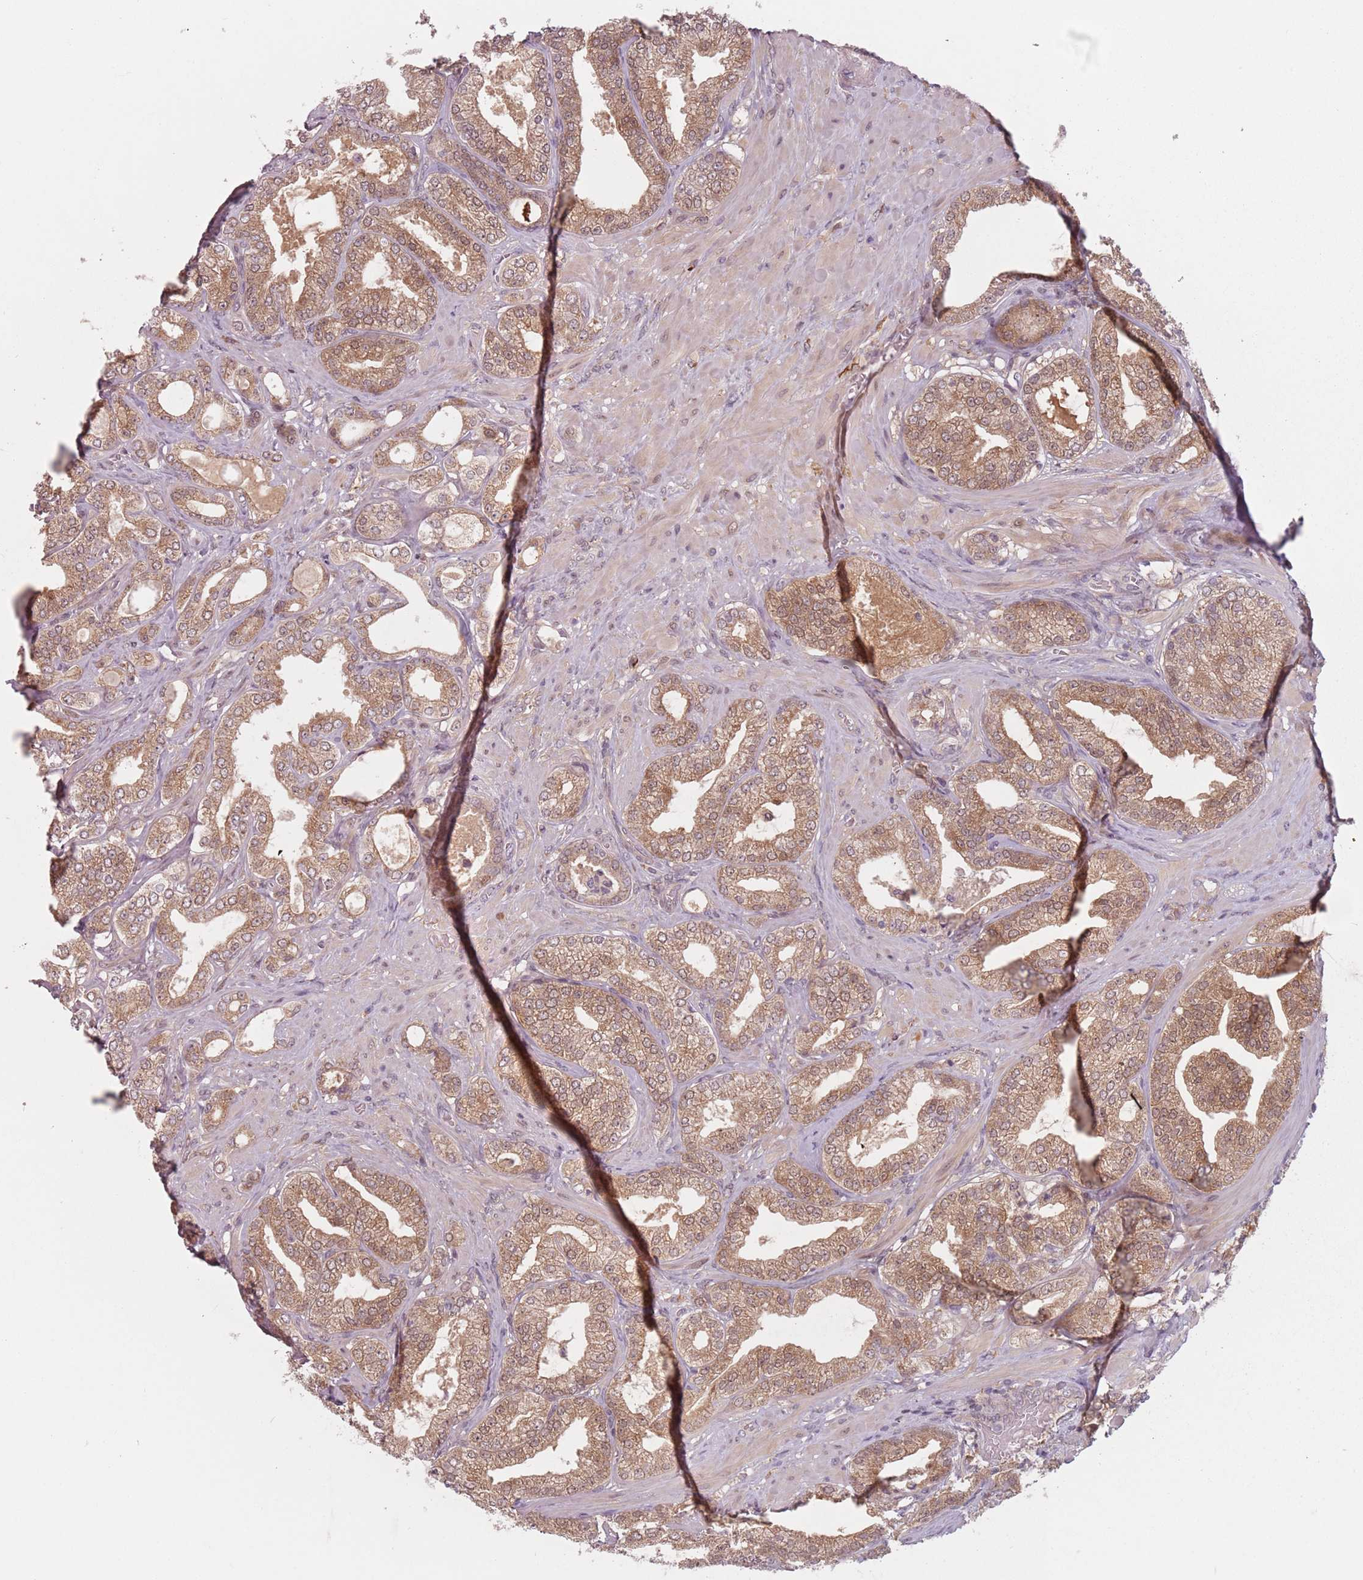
{"staining": {"intensity": "moderate", "quantity": ">75%", "location": "cytoplasmic/membranous,nuclear"}, "tissue": "prostate cancer", "cell_type": "Tumor cells", "image_type": "cancer", "snomed": [{"axis": "morphology", "description": "Adenocarcinoma, Low grade"}, {"axis": "topography", "description": "Prostate"}], "caption": "IHC histopathology image of neoplastic tissue: prostate adenocarcinoma (low-grade) stained using immunohistochemistry displays medium levels of moderate protein expression localized specifically in the cytoplasmic/membranous and nuclear of tumor cells, appearing as a cytoplasmic/membranous and nuclear brown color.", "gene": "NAXE", "patient": {"sex": "male", "age": 63}}